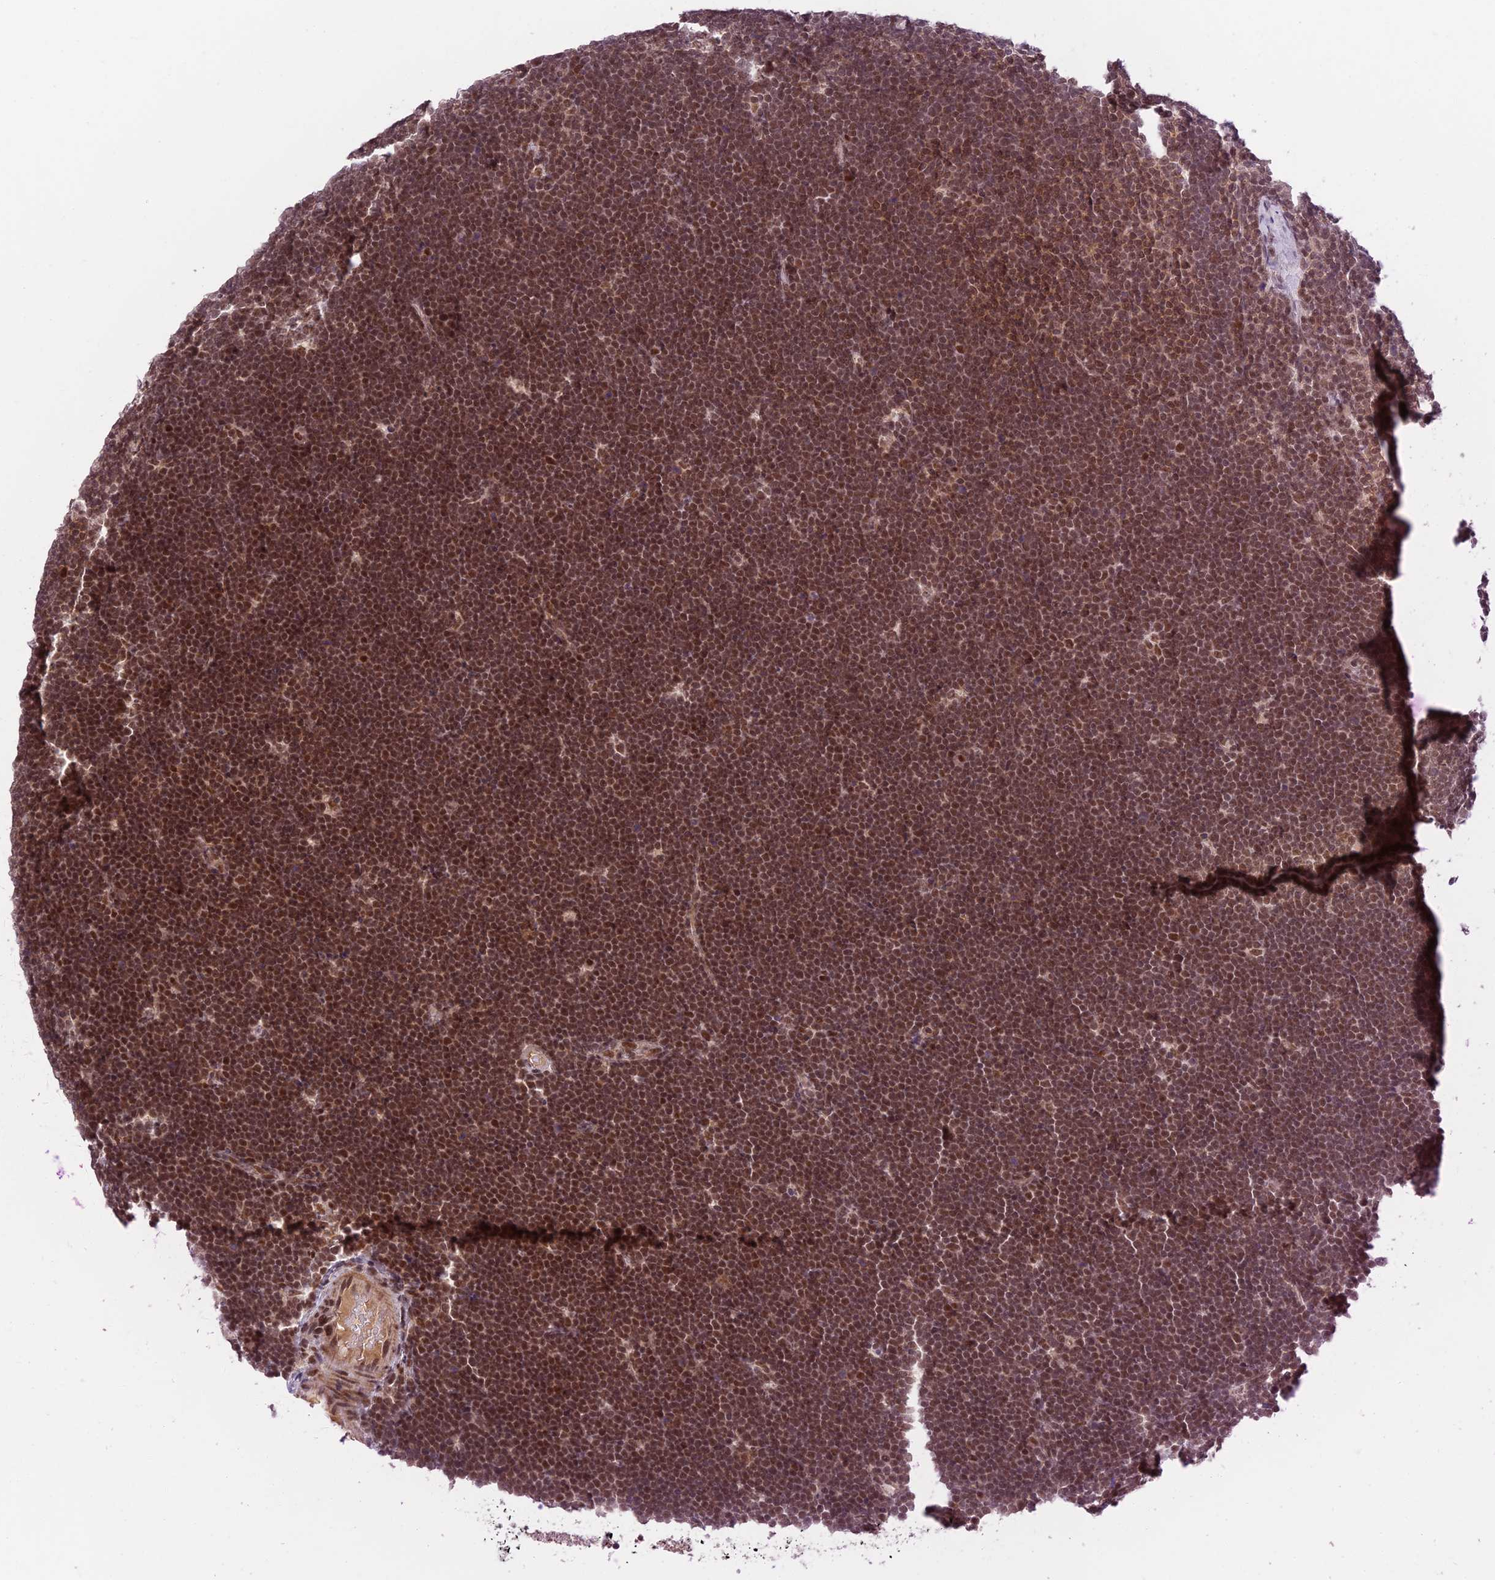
{"staining": {"intensity": "strong", "quantity": ">75%", "location": "nuclear"}, "tissue": "lymphoma", "cell_type": "Tumor cells", "image_type": "cancer", "snomed": [{"axis": "morphology", "description": "Malignant lymphoma, non-Hodgkin's type, High grade"}, {"axis": "topography", "description": "Lymph node"}], "caption": "Human high-grade malignant lymphoma, non-Hodgkin's type stained with a brown dye displays strong nuclear positive positivity in about >75% of tumor cells.", "gene": "TCEA2", "patient": {"sex": "male", "age": 13}}